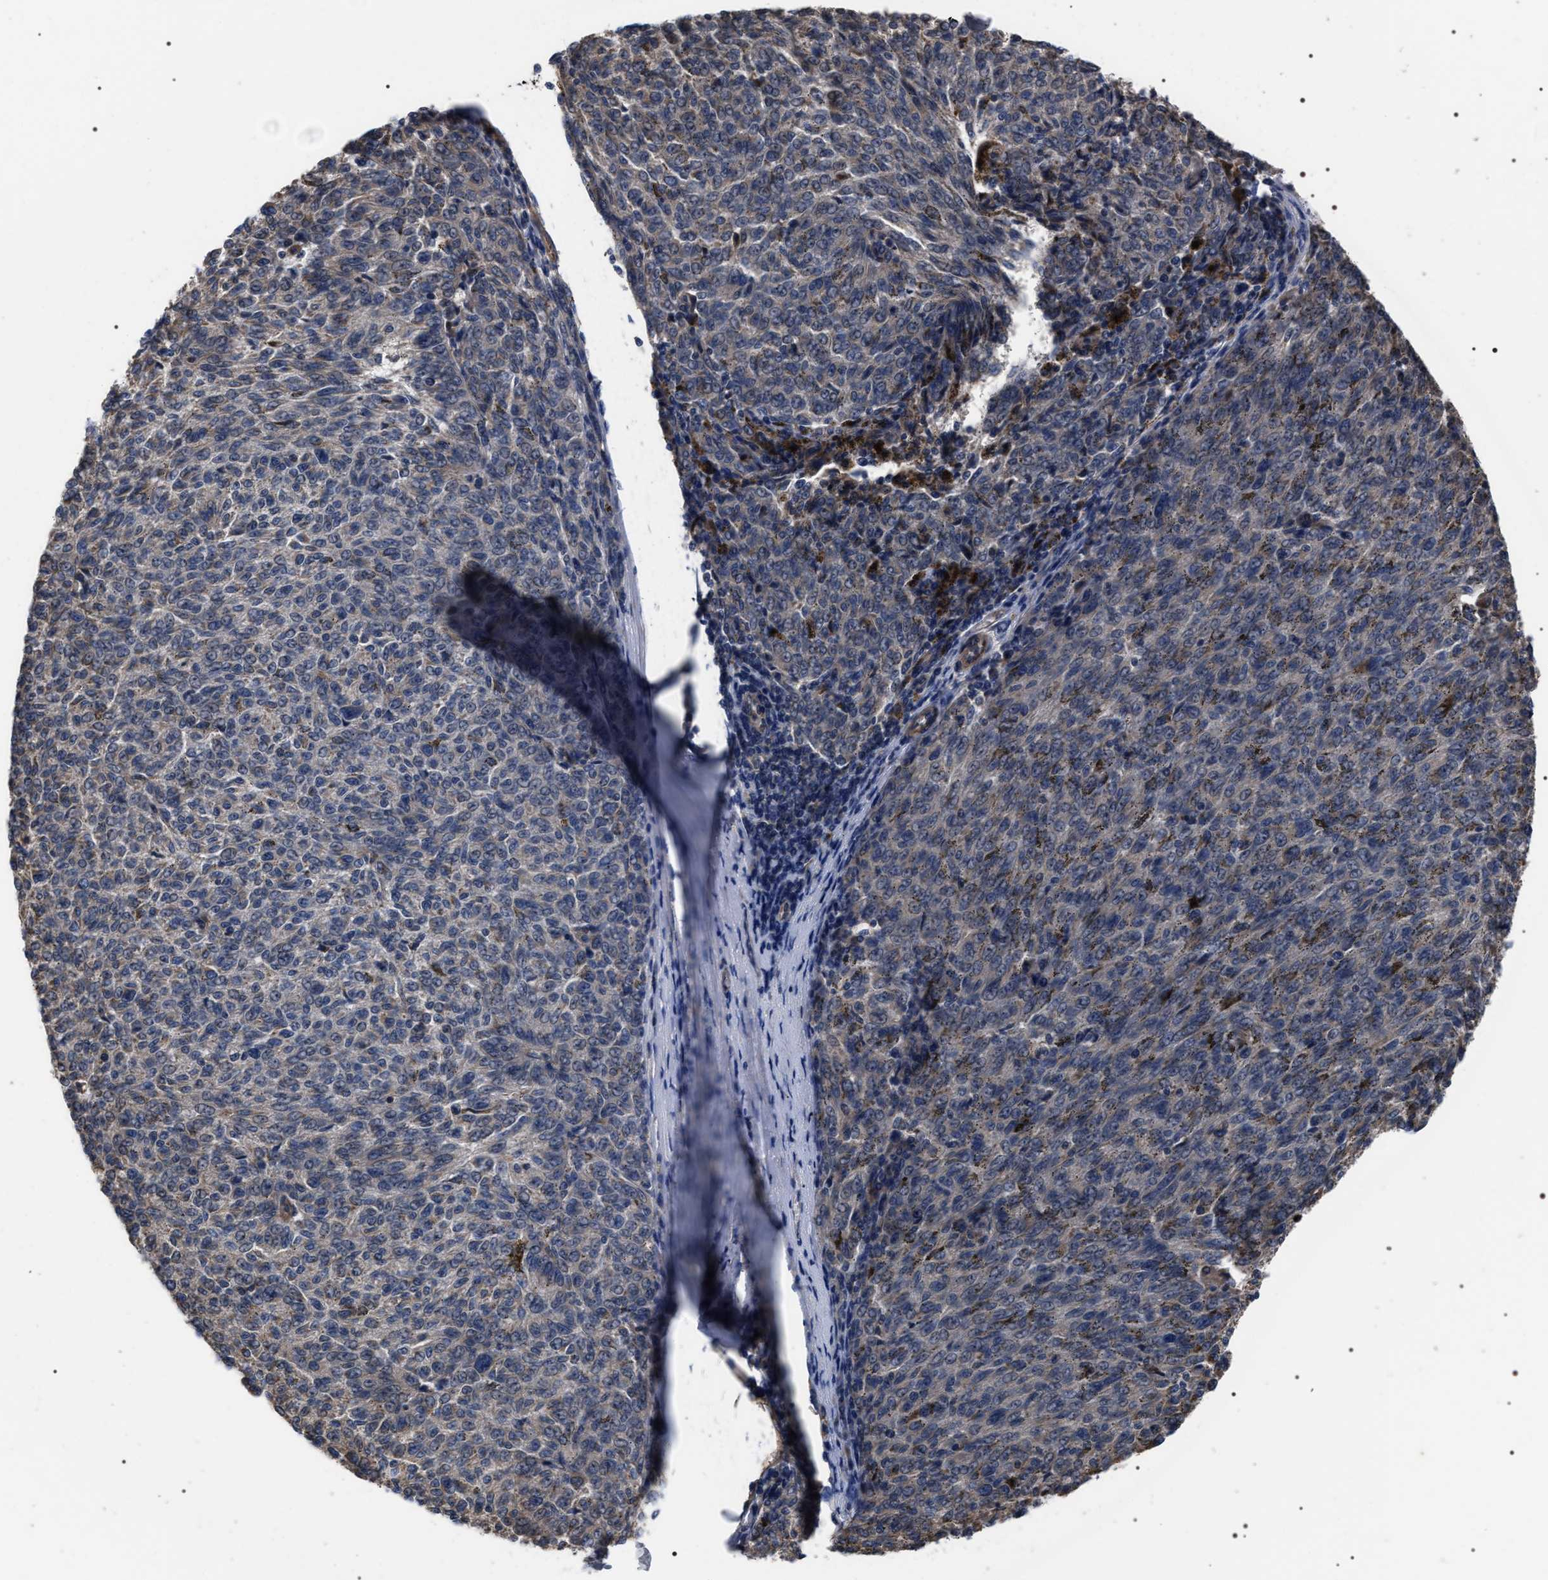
{"staining": {"intensity": "negative", "quantity": "none", "location": "none"}, "tissue": "melanoma", "cell_type": "Tumor cells", "image_type": "cancer", "snomed": [{"axis": "morphology", "description": "Malignant melanoma, NOS"}, {"axis": "topography", "description": "Skin"}], "caption": "Immunohistochemistry micrograph of human melanoma stained for a protein (brown), which displays no expression in tumor cells. The staining is performed using DAB (3,3'-diaminobenzidine) brown chromogen with nuclei counter-stained in using hematoxylin.", "gene": "TSPAN33", "patient": {"sex": "female", "age": 72}}